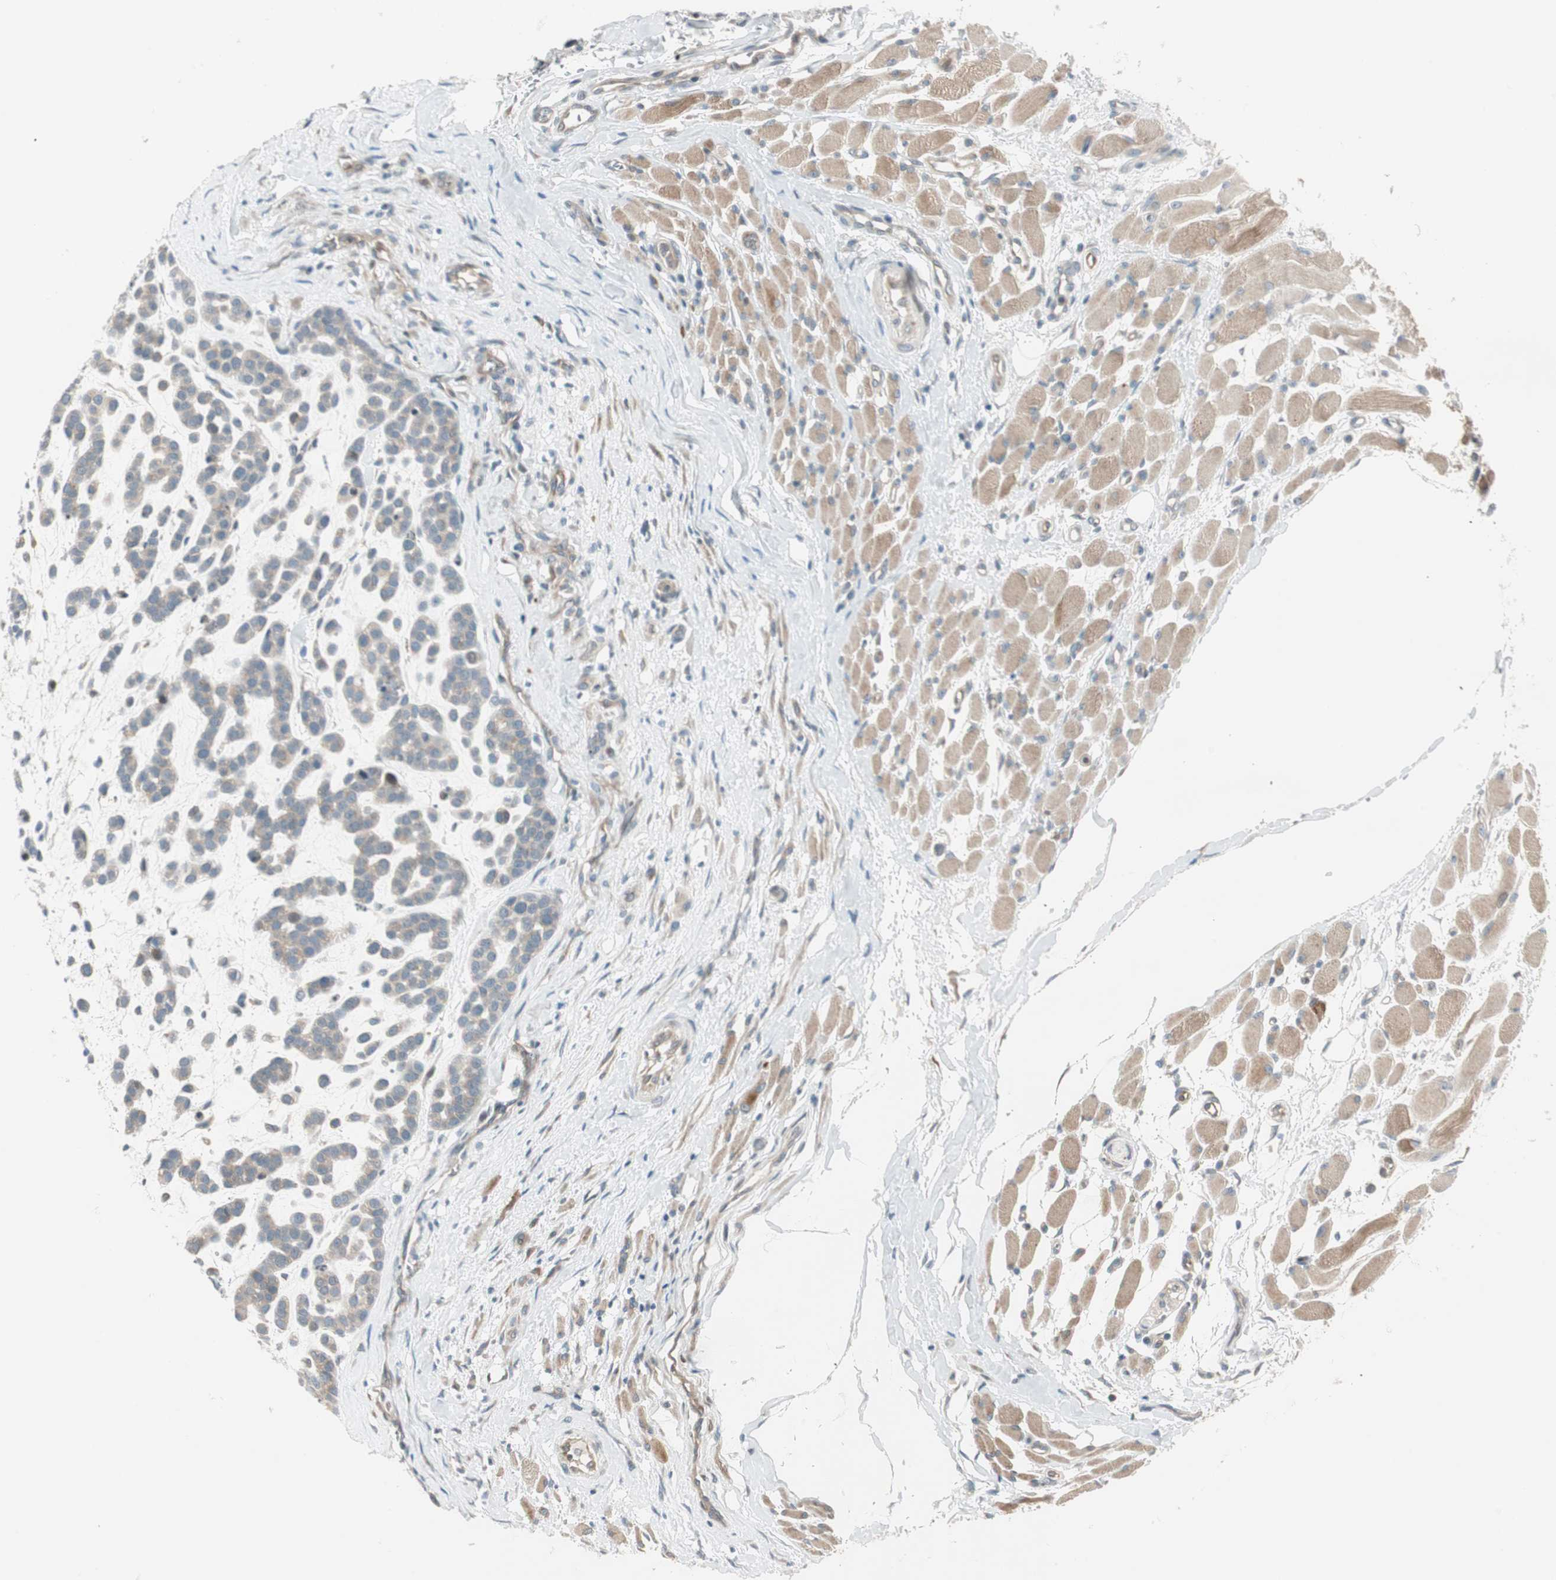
{"staining": {"intensity": "weak", "quantity": ">75%", "location": "cytoplasmic/membranous"}, "tissue": "head and neck cancer", "cell_type": "Tumor cells", "image_type": "cancer", "snomed": [{"axis": "morphology", "description": "Adenocarcinoma, NOS"}, {"axis": "morphology", "description": "Adenoma, NOS"}, {"axis": "topography", "description": "Head-Neck"}], "caption": "Immunohistochemistry (IHC) (DAB) staining of human head and neck cancer shows weak cytoplasmic/membranous protein expression in approximately >75% of tumor cells.", "gene": "CGRRF1", "patient": {"sex": "female", "age": 55}}